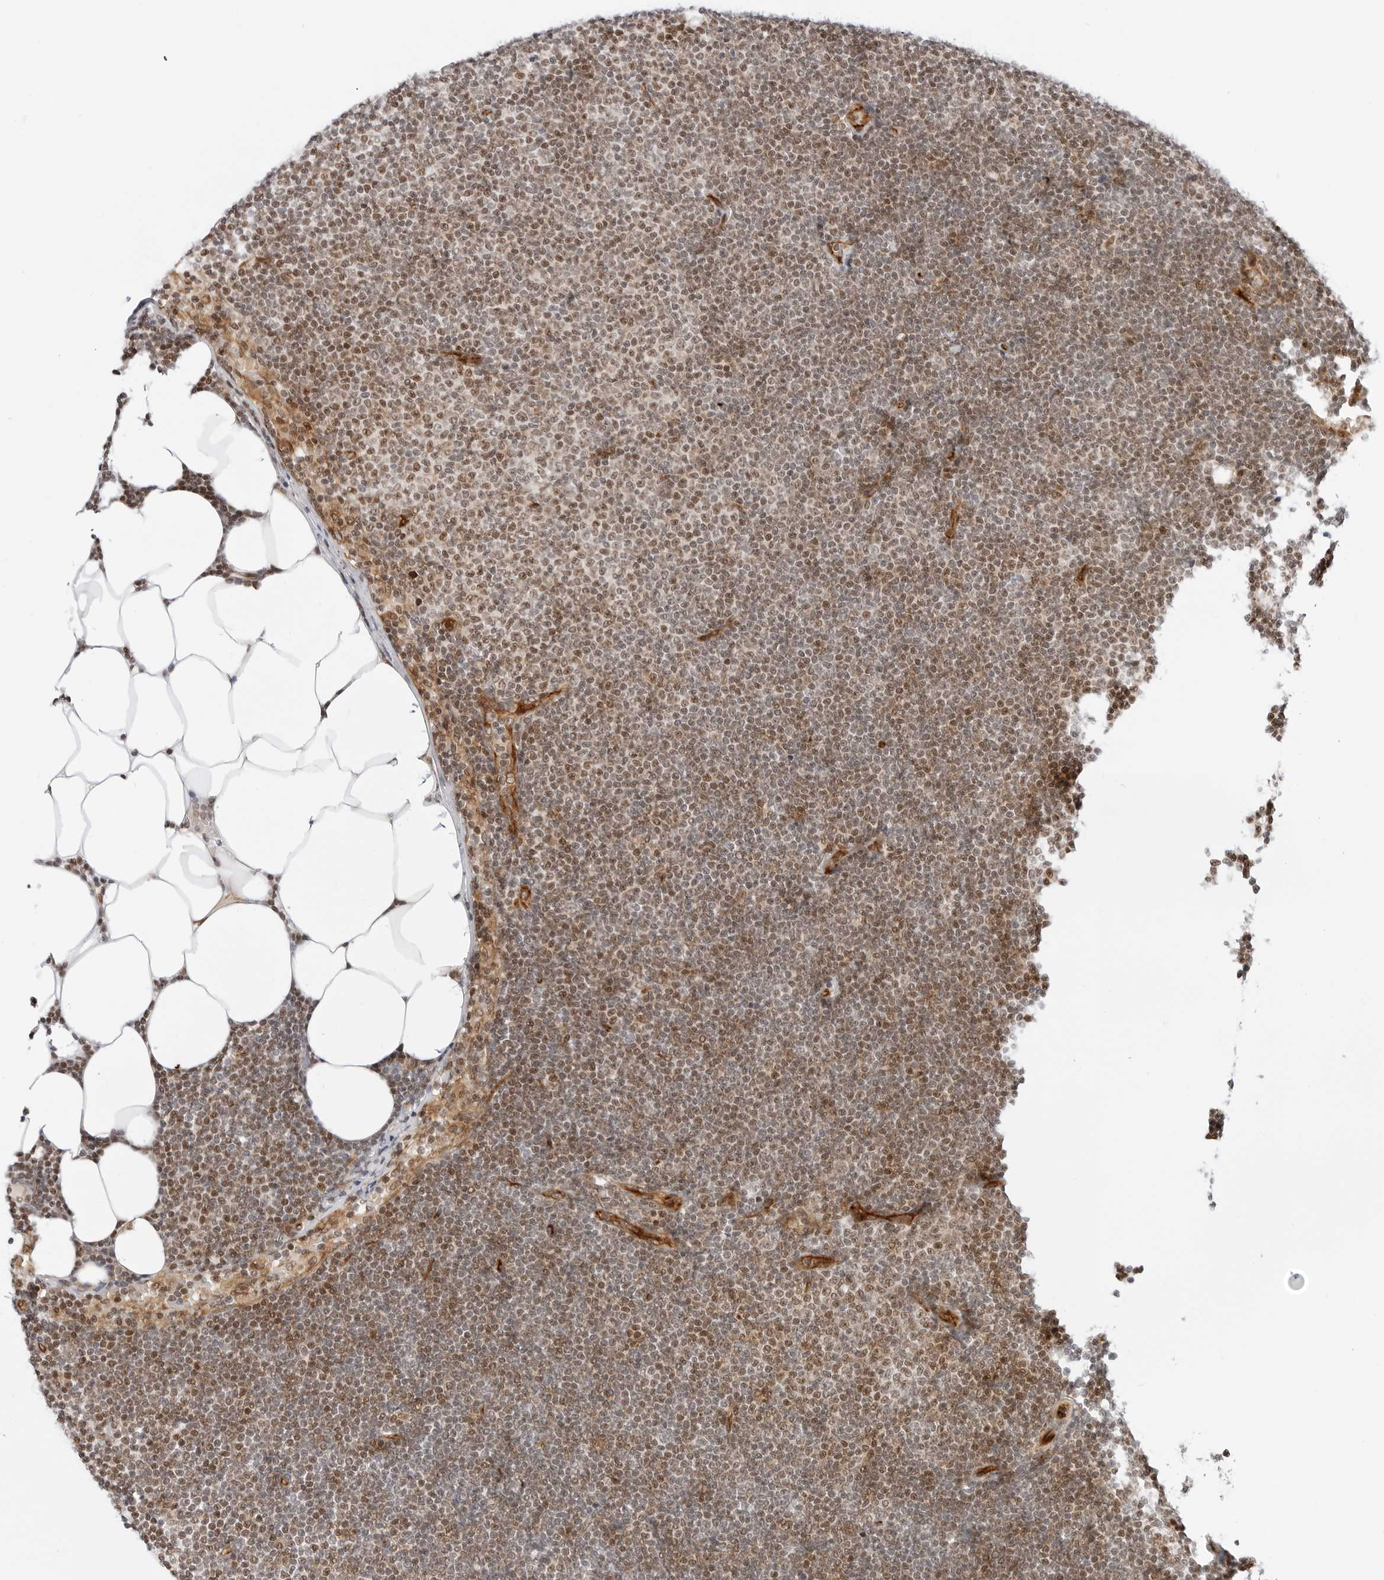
{"staining": {"intensity": "moderate", "quantity": ">75%", "location": "nuclear"}, "tissue": "lymphoma", "cell_type": "Tumor cells", "image_type": "cancer", "snomed": [{"axis": "morphology", "description": "Malignant lymphoma, non-Hodgkin's type, Low grade"}, {"axis": "topography", "description": "Lymph node"}], "caption": "Malignant lymphoma, non-Hodgkin's type (low-grade) stained with DAB (3,3'-diaminobenzidine) immunohistochemistry displays medium levels of moderate nuclear positivity in approximately >75% of tumor cells.", "gene": "ZNF613", "patient": {"sex": "female", "age": 53}}